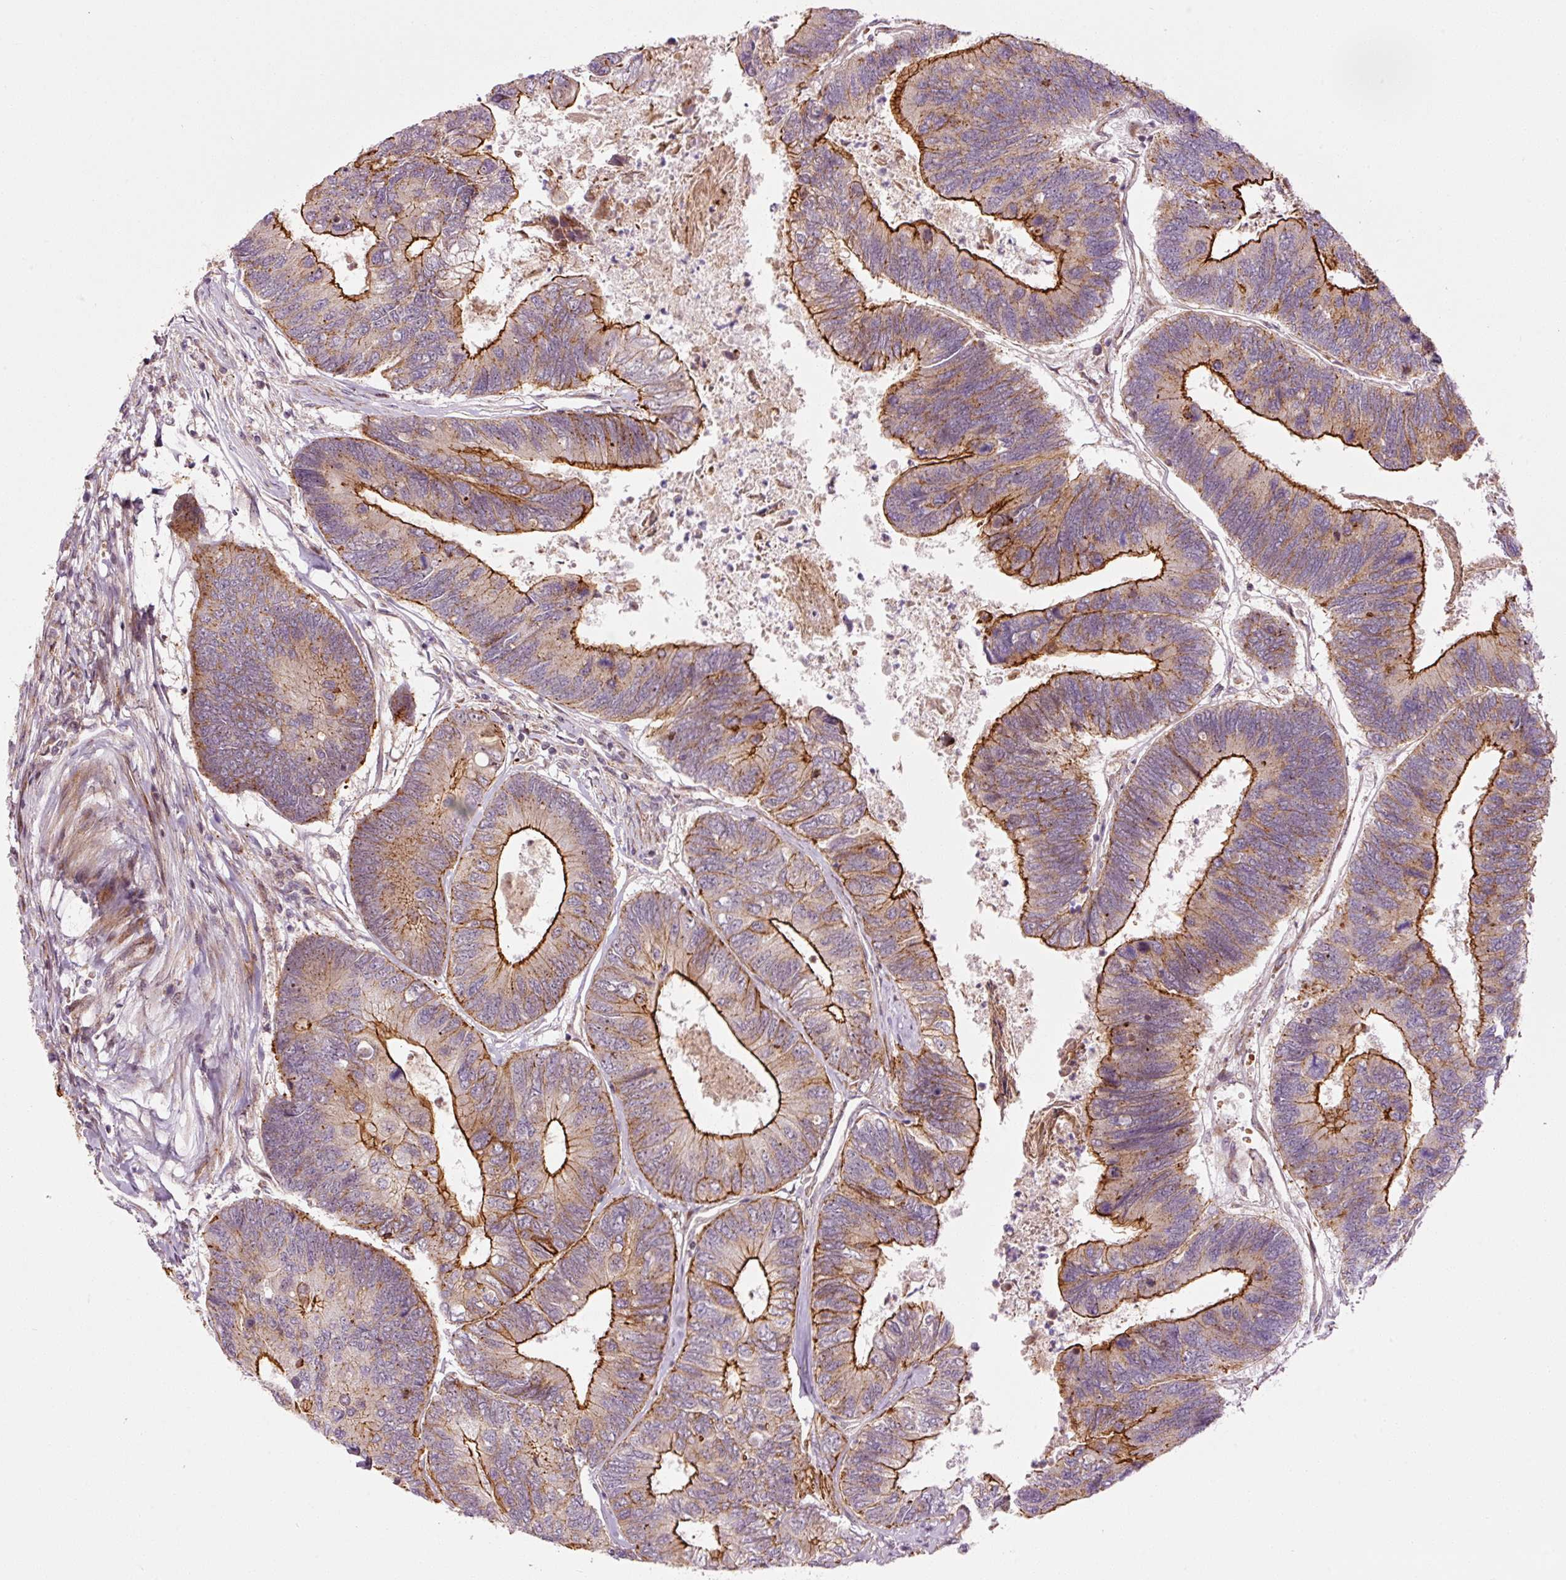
{"staining": {"intensity": "strong", "quantity": "25%-75%", "location": "cytoplasmic/membranous"}, "tissue": "colorectal cancer", "cell_type": "Tumor cells", "image_type": "cancer", "snomed": [{"axis": "morphology", "description": "Adenocarcinoma, NOS"}, {"axis": "topography", "description": "Colon"}], "caption": "Protein expression analysis of human colorectal cancer (adenocarcinoma) reveals strong cytoplasmic/membranous staining in approximately 25%-75% of tumor cells. (DAB IHC, brown staining for protein, blue staining for nuclei).", "gene": "ANKRD20A1", "patient": {"sex": "female", "age": 67}}